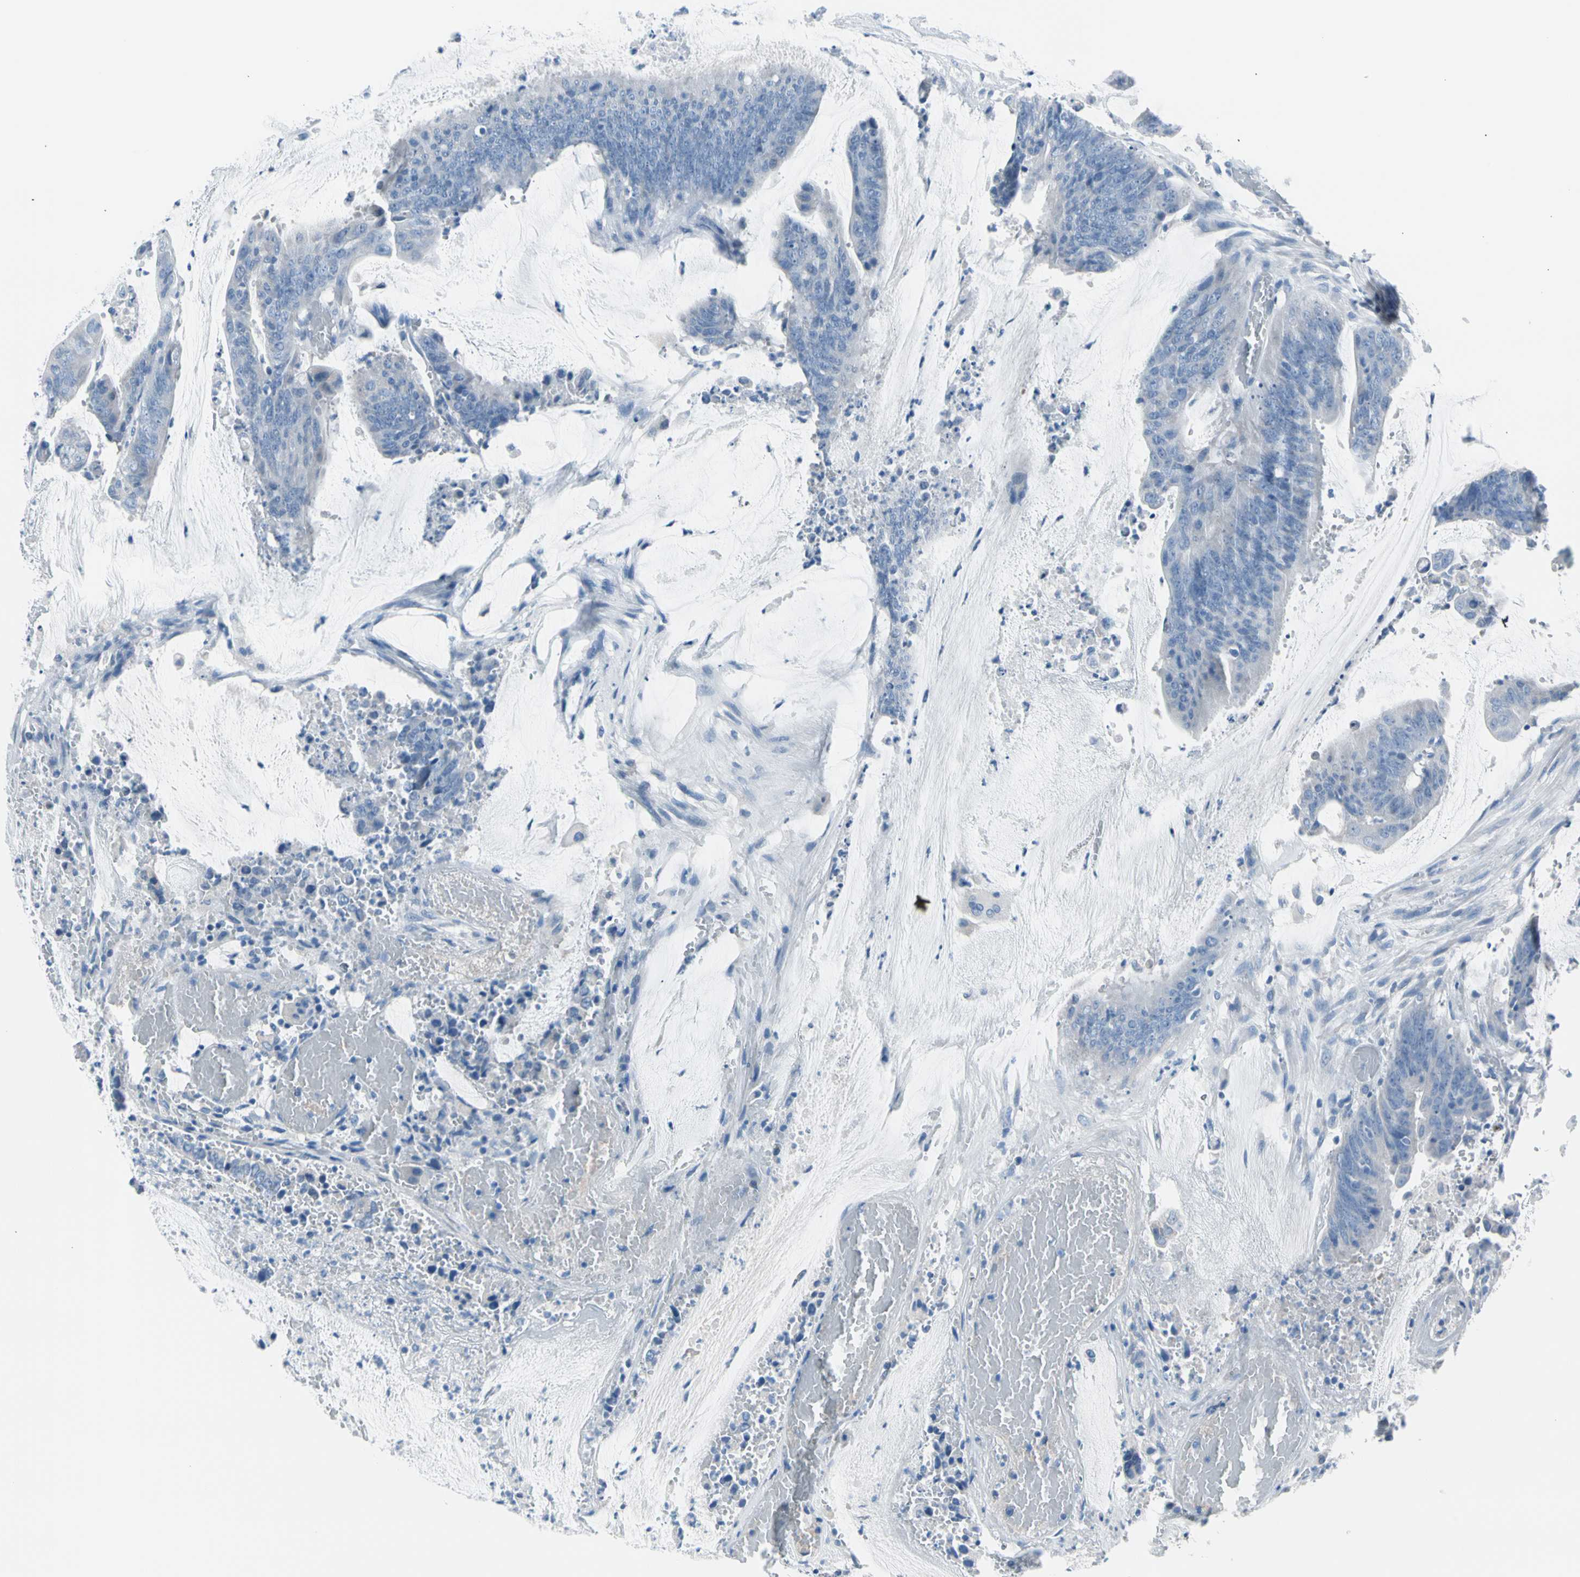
{"staining": {"intensity": "negative", "quantity": "none", "location": "none"}, "tissue": "colorectal cancer", "cell_type": "Tumor cells", "image_type": "cancer", "snomed": [{"axis": "morphology", "description": "Adenocarcinoma, NOS"}, {"axis": "topography", "description": "Rectum"}], "caption": "Histopathology image shows no significant protein expression in tumor cells of colorectal adenocarcinoma. Brightfield microscopy of IHC stained with DAB (3,3'-diaminobenzidine) (brown) and hematoxylin (blue), captured at high magnification.", "gene": "TPO", "patient": {"sex": "female", "age": 66}}